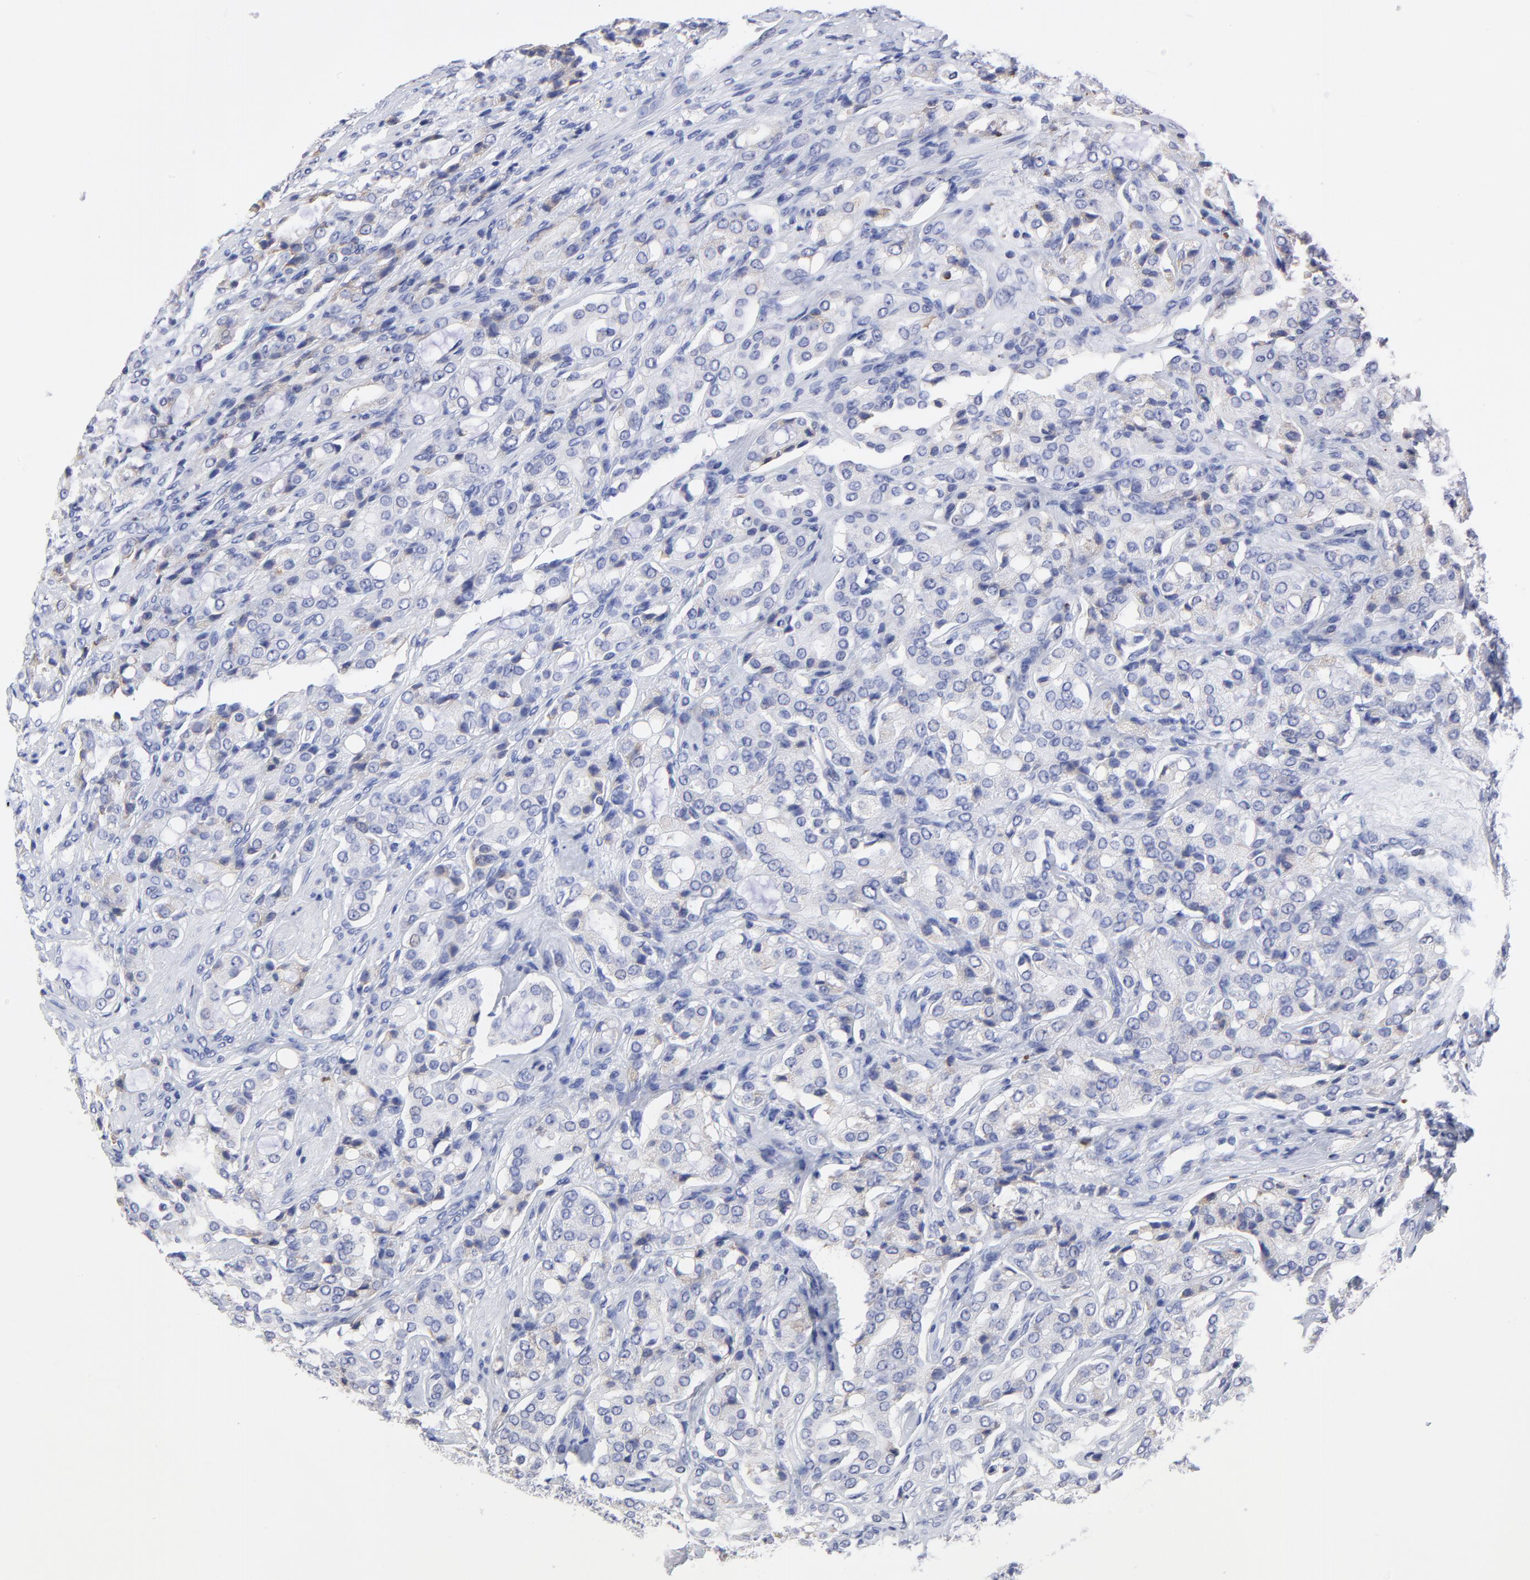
{"staining": {"intensity": "negative", "quantity": "none", "location": "none"}, "tissue": "prostate cancer", "cell_type": "Tumor cells", "image_type": "cancer", "snomed": [{"axis": "morphology", "description": "Adenocarcinoma, High grade"}, {"axis": "topography", "description": "Prostate"}], "caption": "IHC micrograph of neoplastic tissue: prostate cancer (adenocarcinoma (high-grade)) stained with DAB reveals no significant protein staining in tumor cells. (Brightfield microscopy of DAB immunohistochemistry (IHC) at high magnification).", "gene": "LAX1", "patient": {"sex": "male", "age": 72}}